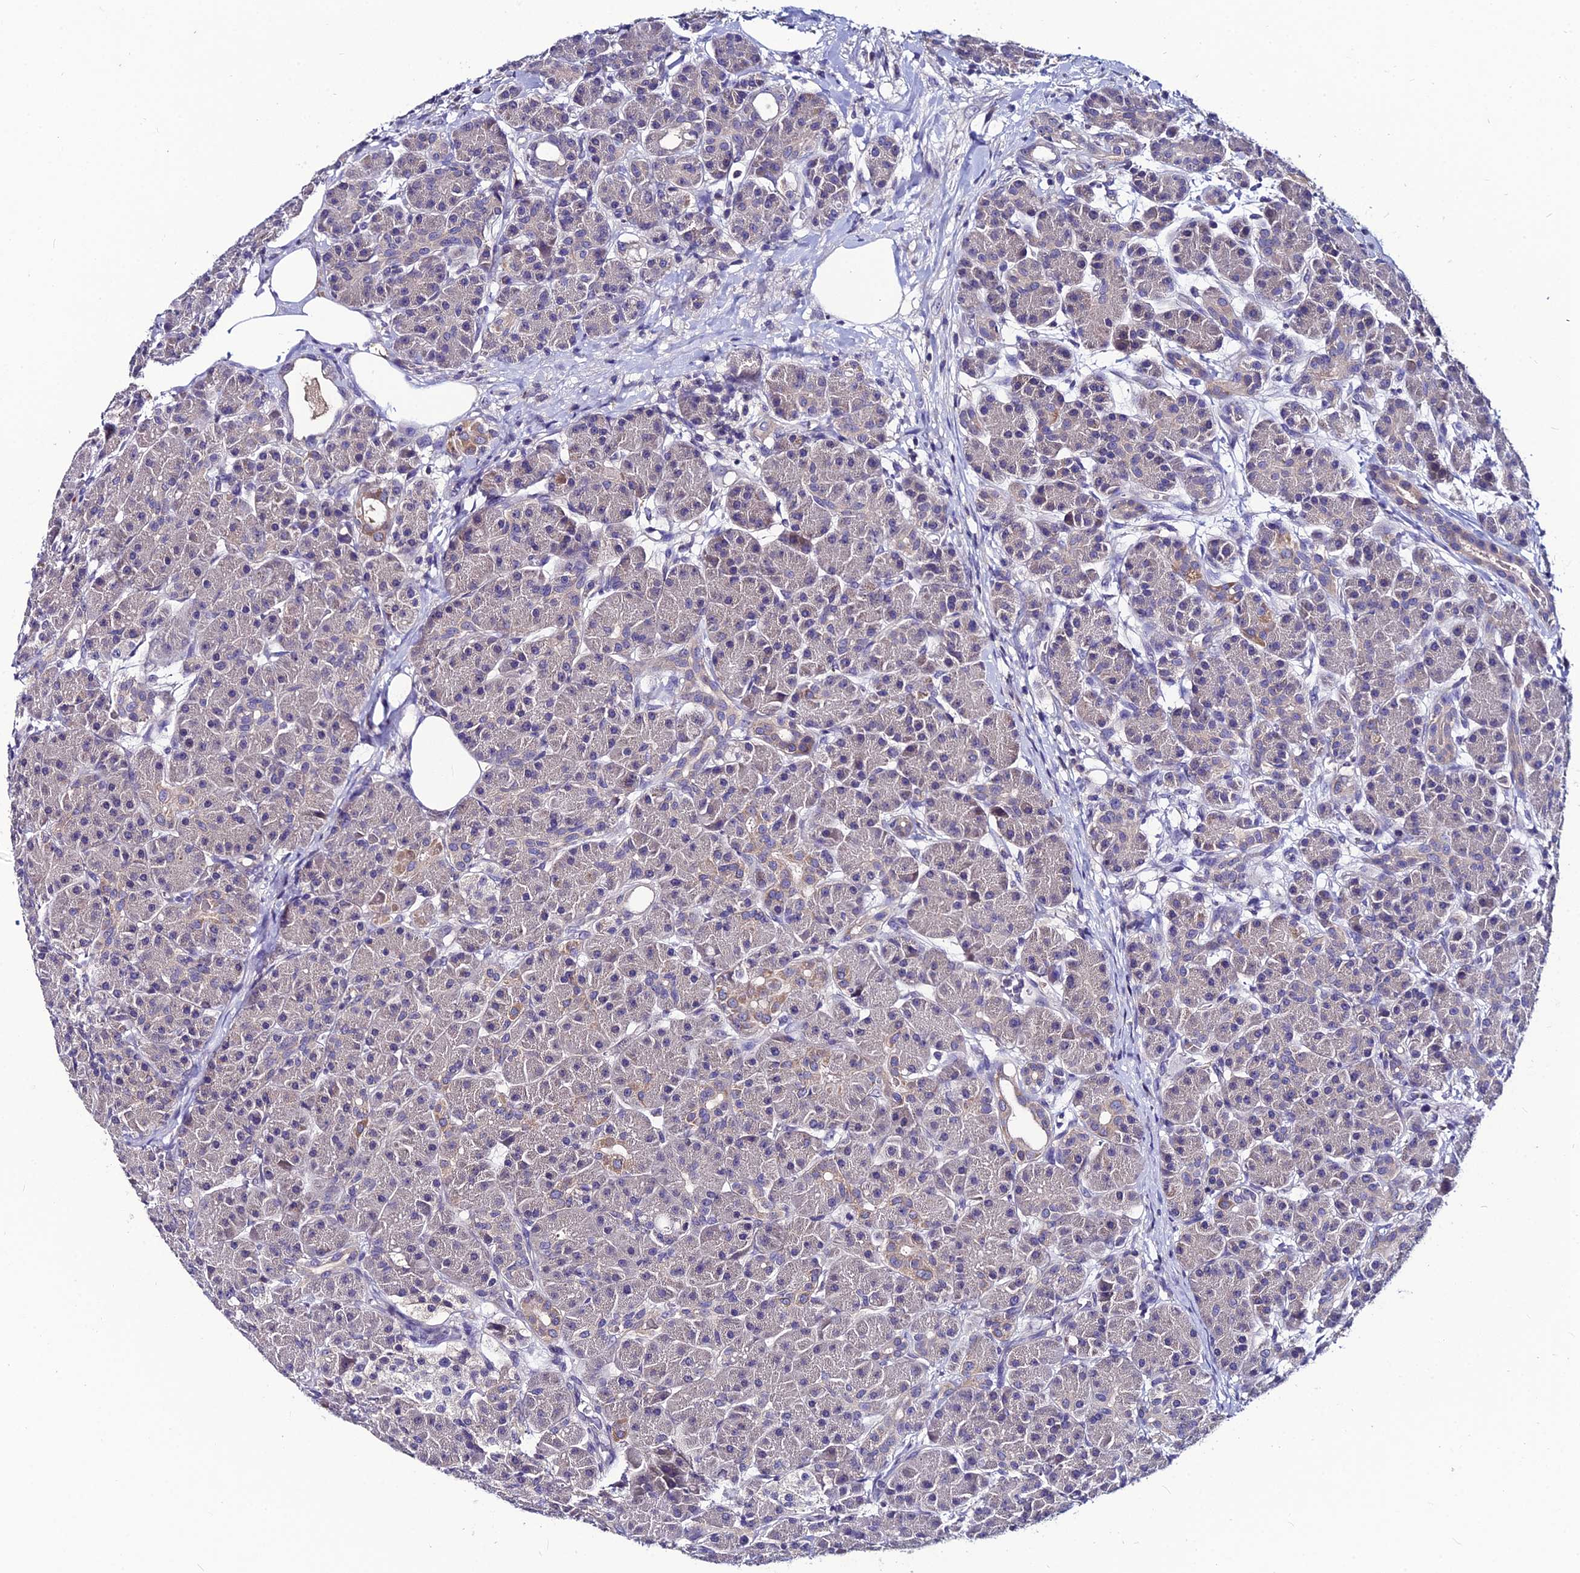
{"staining": {"intensity": "moderate", "quantity": "<25%", "location": "cytoplasmic/membranous"}, "tissue": "pancreas", "cell_type": "Exocrine glandular cells", "image_type": "normal", "snomed": [{"axis": "morphology", "description": "Normal tissue, NOS"}, {"axis": "topography", "description": "Pancreas"}], "caption": "The image reveals a brown stain indicating the presence of a protein in the cytoplasmic/membranous of exocrine glandular cells in pancreas. The staining was performed using DAB (3,3'-diaminobenzidine), with brown indicating positive protein expression. Nuclei are stained blue with hematoxylin.", "gene": "LGALS7", "patient": {"sex": "male", "age": 63}}